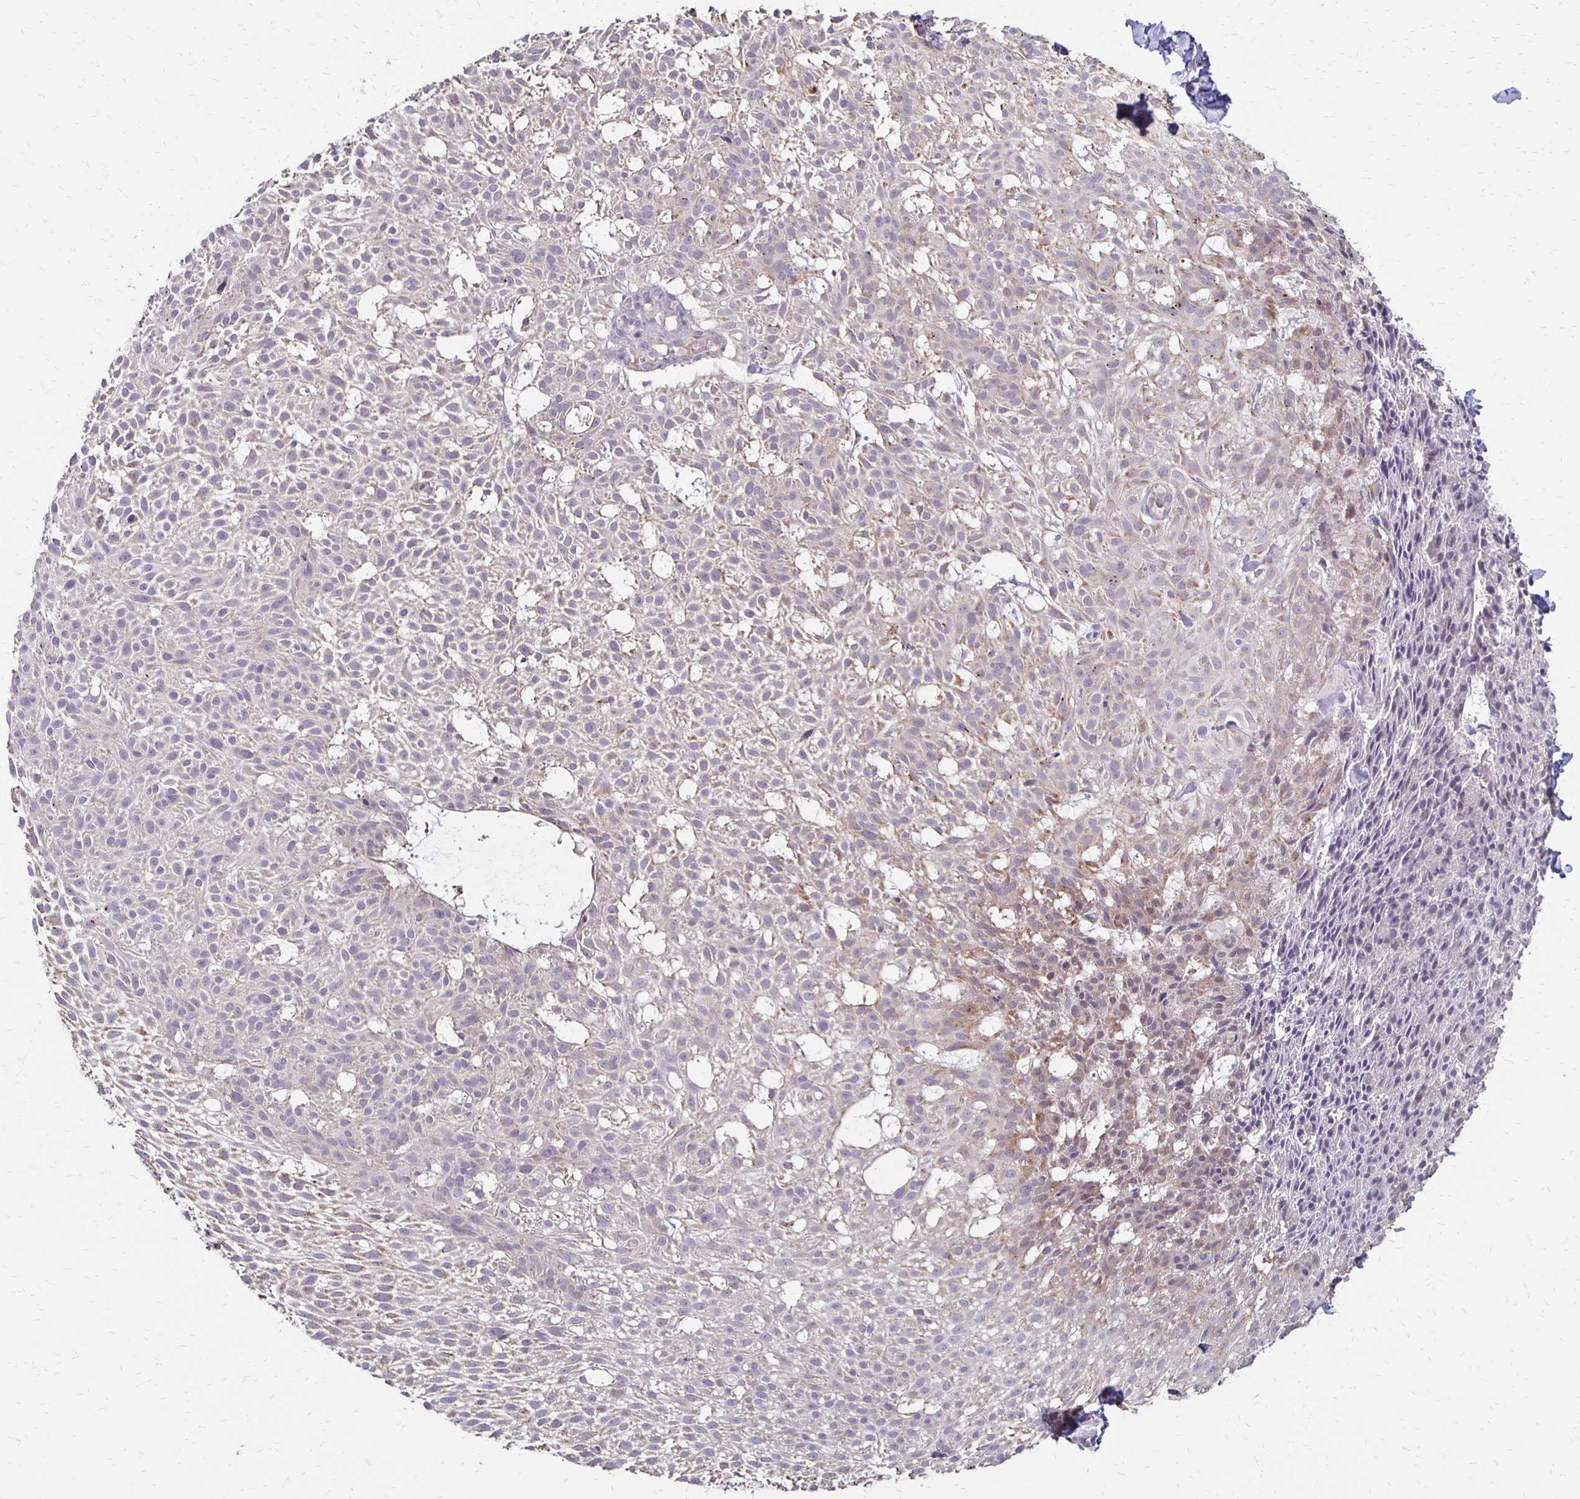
{"staining": {"intensity": "negative", "quantity": "none", "location": "none"}, "tissue": "skin cancer", "cell_type": "Tumor cells", "image_type": "cancer", "snomed": [{"axis": "morphology", "description": "Basal cell carcinoma"}, {"axis": "topography", "description": "Skin"}], "caption": "This is a micrograph of immunohistochemistry (IHC) staining of skin cancer (basal cell carcinoma), which shows no expression in tumor cells.", "gene": "KATNBL1", "patient": {"sex": "female", "age": 78}}